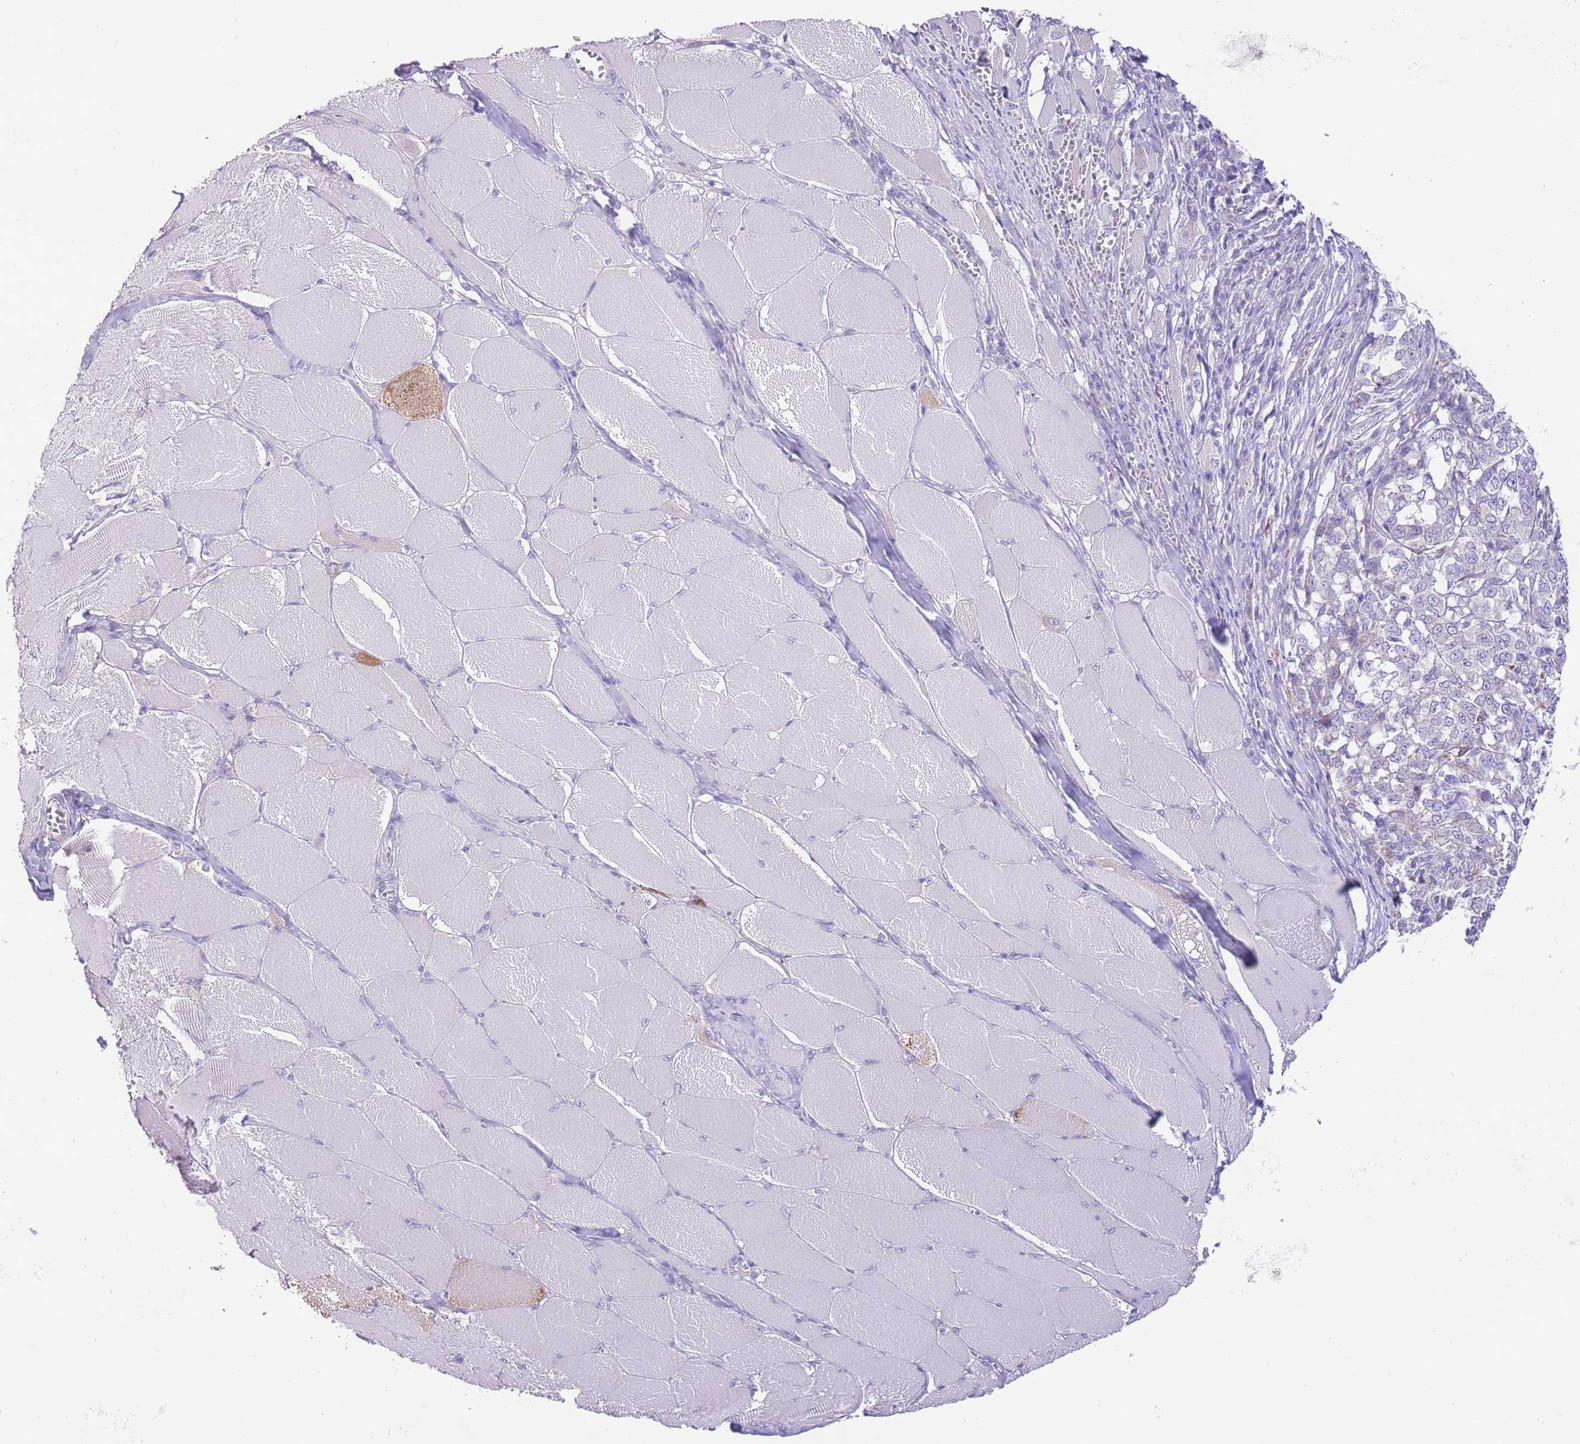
{"staining": {"intensity": "negative", "quantity": "none", "location": "none"}, "tissue": "melanoma", "cell_type": "Tumor cells", "image_type": "cancer", "snomed": [{"axis": "morphology", "description": "Malignant melanoma, NOS"}, {"axis": "topography", "description": "Skin"}], "caption": "The histopathology image reveals no significant staining in tumor cells of malignant melanoma.", "gene": "ZNF697", "patient": {"sex": "female", "age": 72}}